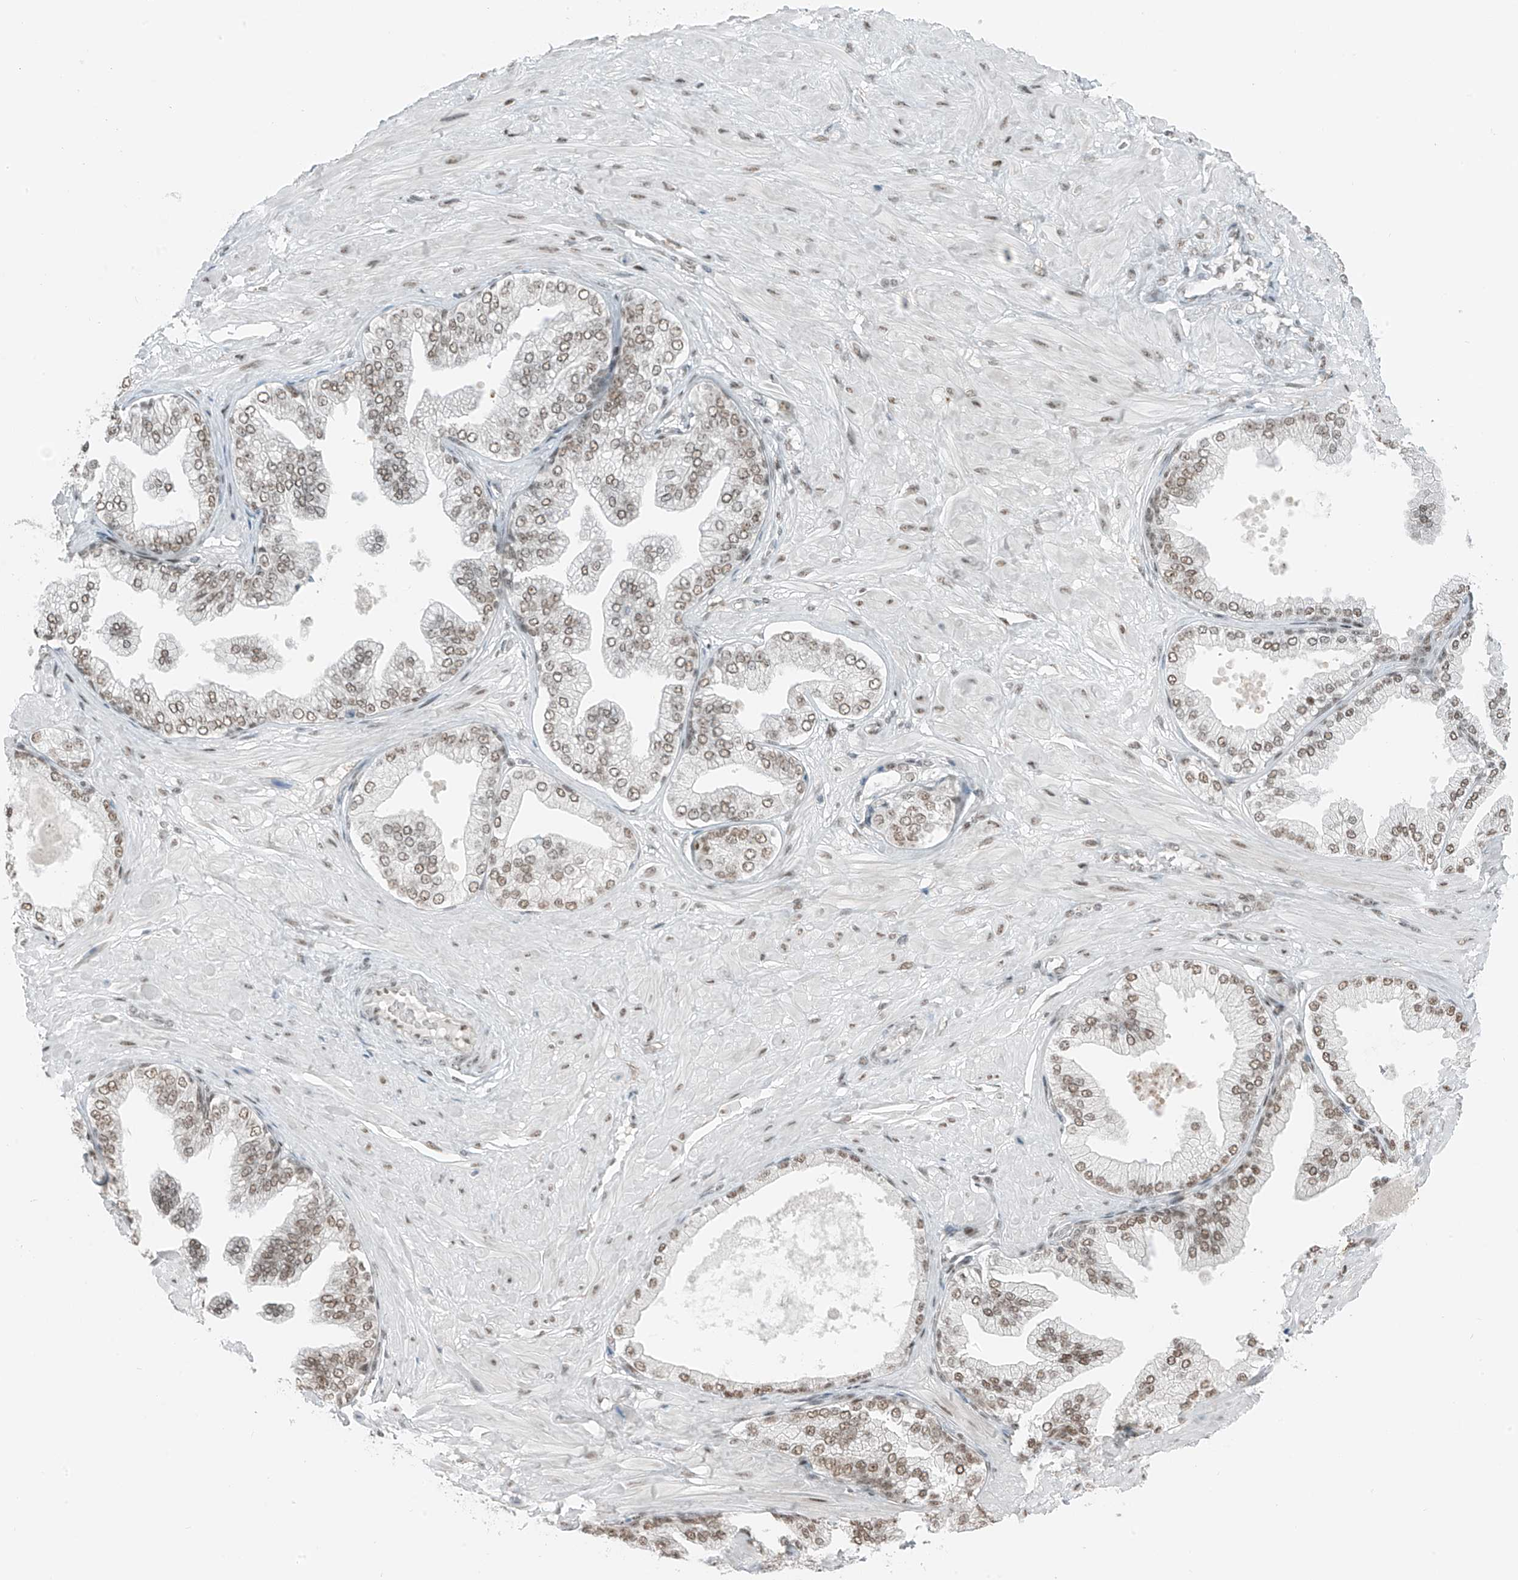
{"staining": {"intensity": "moderate", "quantity": ">75%", "location": "nuclear"}, "tissue": "adipose tissue", "cell_type": "Adipocytes", "image_type": "normal", "snomed": [{"axis": "morphology", "description": "Normal tissue, NOS"}, {"axis": "morphology", "description": "Adenocarcinoma, Low grade"}, {"axis": "topography", "description": "Prostate"}, {"axis": "topography", "description": "Peripheral nerve tissue"}], "caption": "High-magnification brightfield microscopy of benign adipose tissue stained with DAB (brown) and counterstained with hematoxylin (blue). adipocytes exhibit moderate nuclear staining is seen in about>75% of cells.", "gene": "WRNIP1", "patient": {"sex": "male", "age": 63}}